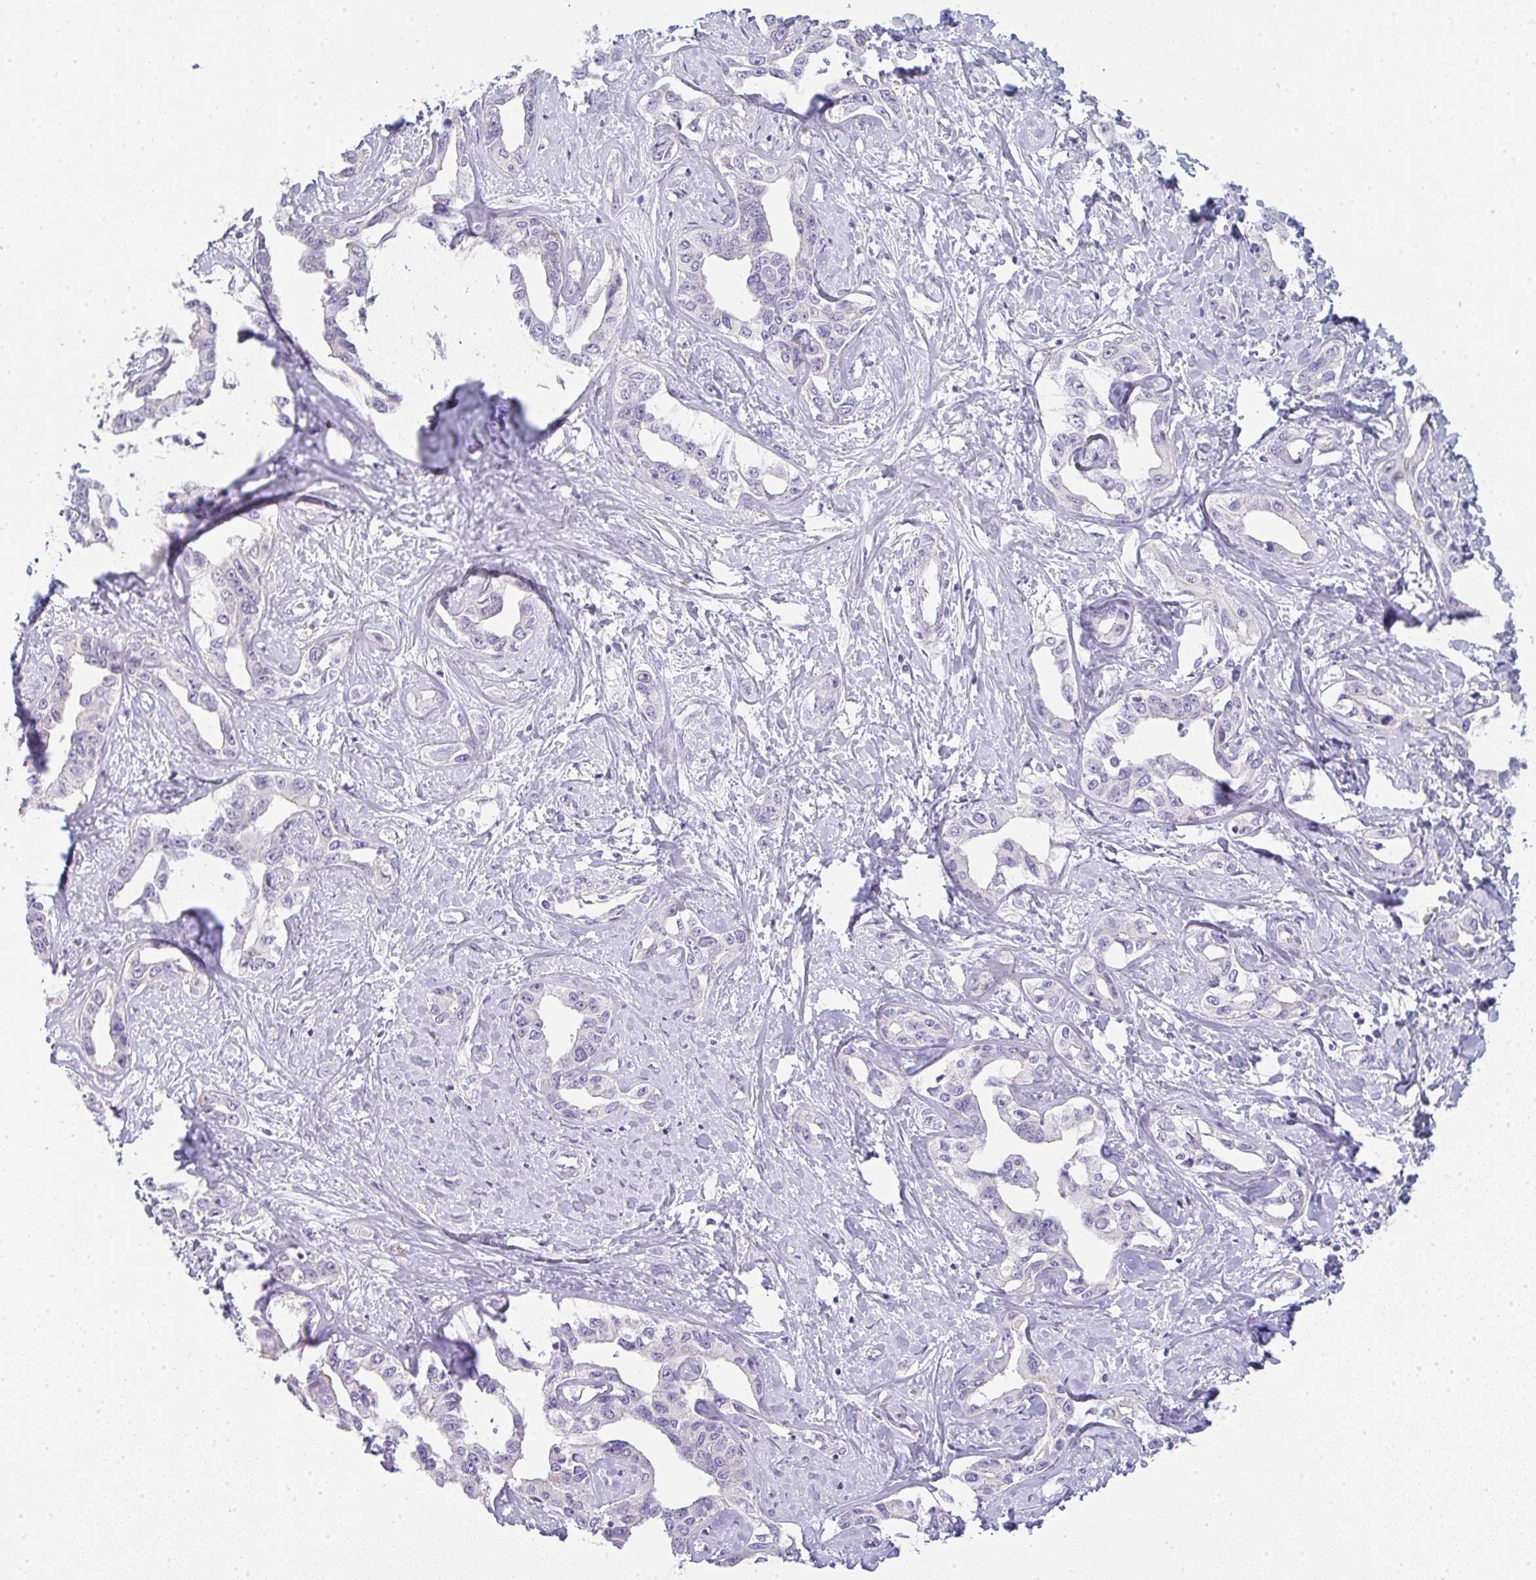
{"staining": {"intensity": "negative", "quantity": "none", "location": "none"}, "tissue": "liver cancer", "cell_type": "Tumor cells", "image_type": "cancer", "snomed": [{"axis": "morphology", "description": "Cholangiocarcinoma"}, {"axis": "topography", "description": "Liver"}], "caption": "The histopathology image displays no staining of tumor cells in liver cancer (cholangiocarcinoma).", "gene": "LPAR4", "patient": {"sex": "male", "age": 59}}